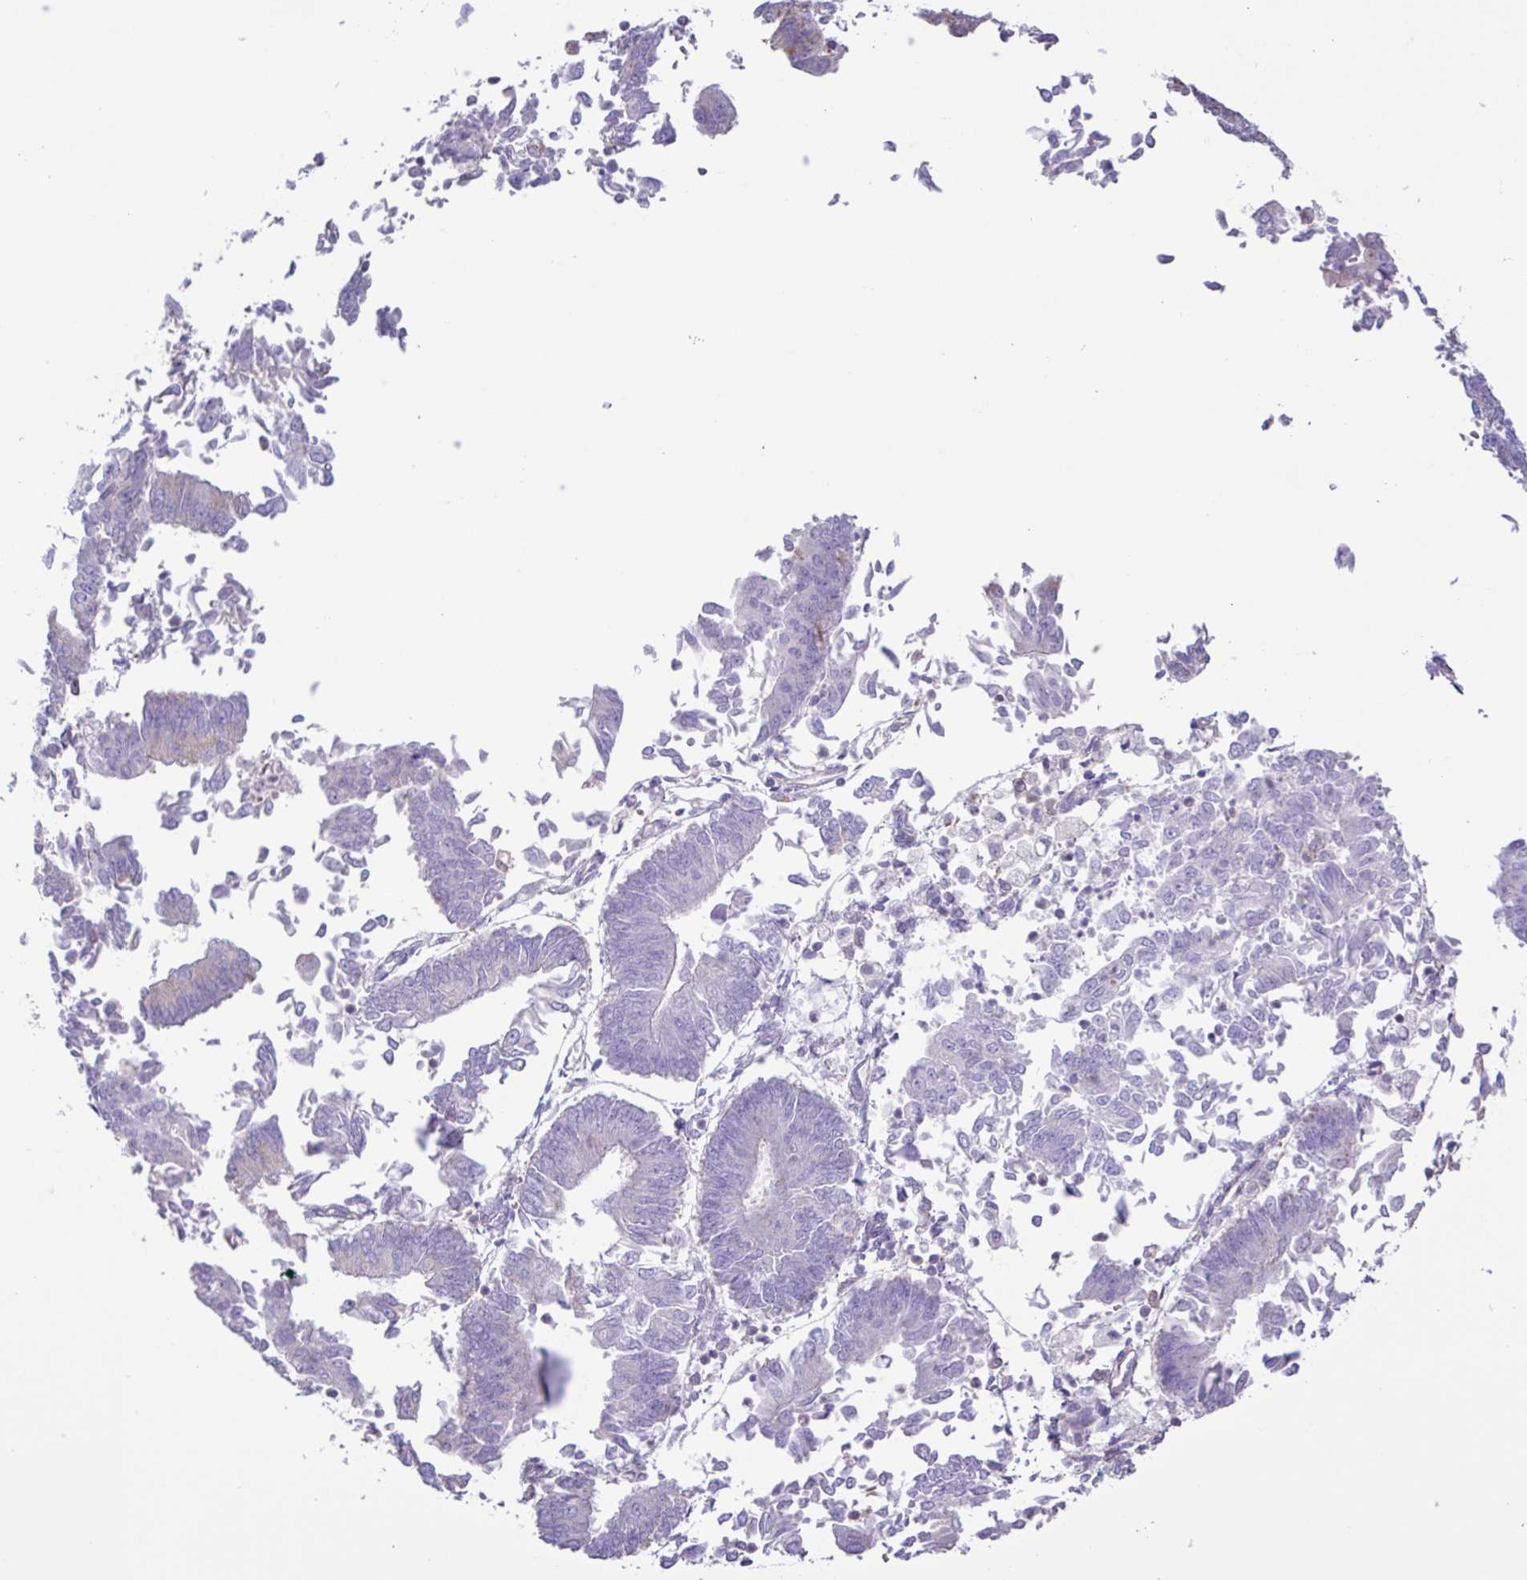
{"staining": {"intensity": "weak", "quantity": "<25%", "location": "cytoplasmic/membranous"}, "tissue": "endometrial cancer", "cell_type": "Tumor cells", "image_type": "cancer", "snomed": [{"axis": "morphology", "description": "Adenocarcinoma, NOS"}, {"axis": "topography", "description": "Endometrium"}], "caption": "A micrograph of human adenocarcinoma (endometrial) is negative for staining in tumor cells.", "gene": "CYP17A1", "patient": {"sex": "female", "age": 65}}